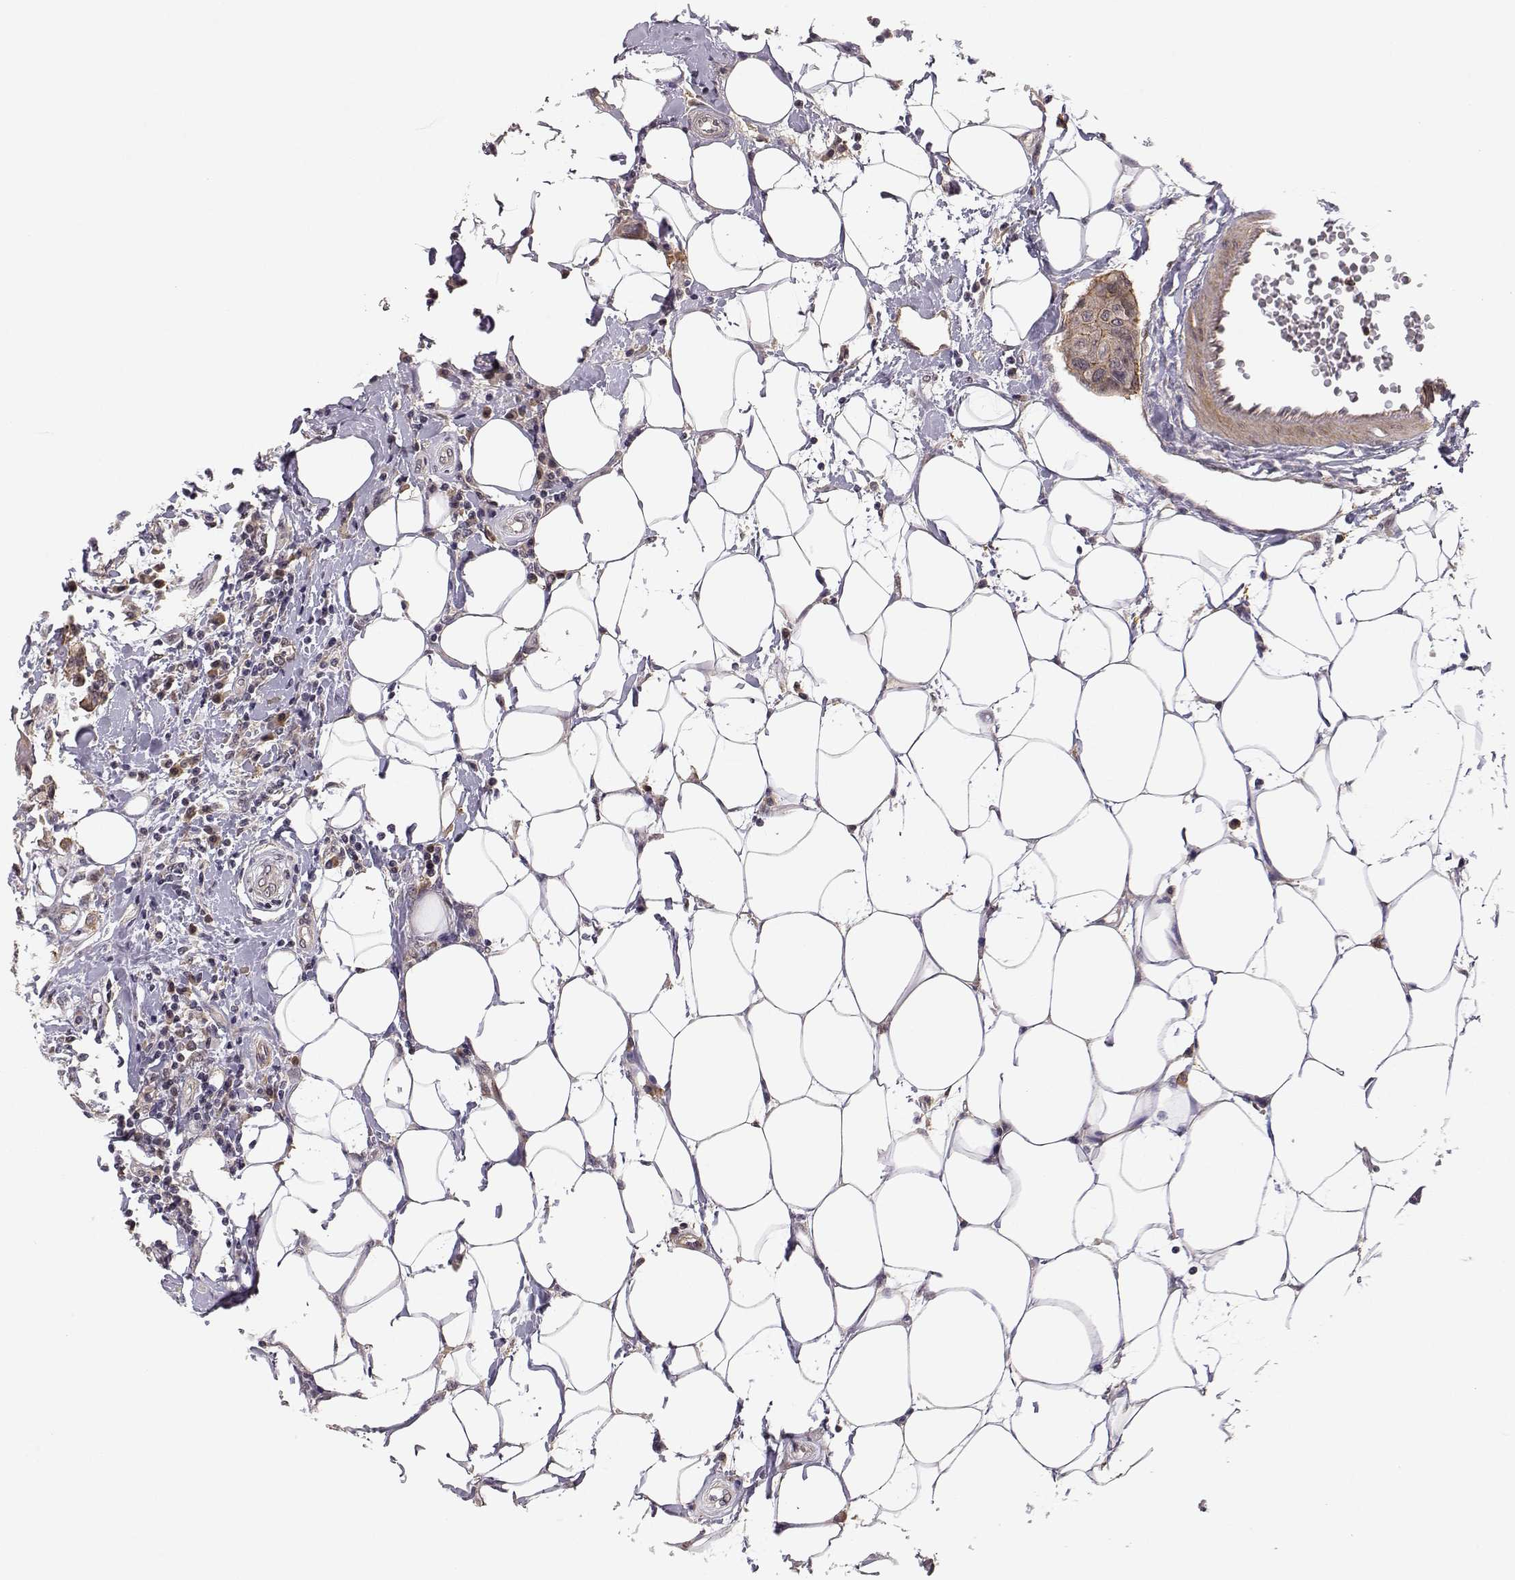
{"staining": {"intensity": "moderate", "quantity": "25%-75%", "location": "cytoplasmic/membranous"}, "tissue": "breast cancer", "cell_type": "Tumor cells", "image_type": "cancer", "snomed": [{"axis": "morphology", "description": "Duct carcinoma"}, {"axis": "topography", "description": "Breast"}], "caption": "Immunohistochemical staining of invasive ductal carcinoma (breast) displays medium levels of moderate cytoplasmic/membranous staining in approximately 25%-75% of tumor cells. The staining was performed using DAB, with brown indicating positive protein expression. Nuclei are stained blue with hematoxylin.", "gene": "PLEKHG3", "patient": {"sex": "female", "age": 27}}